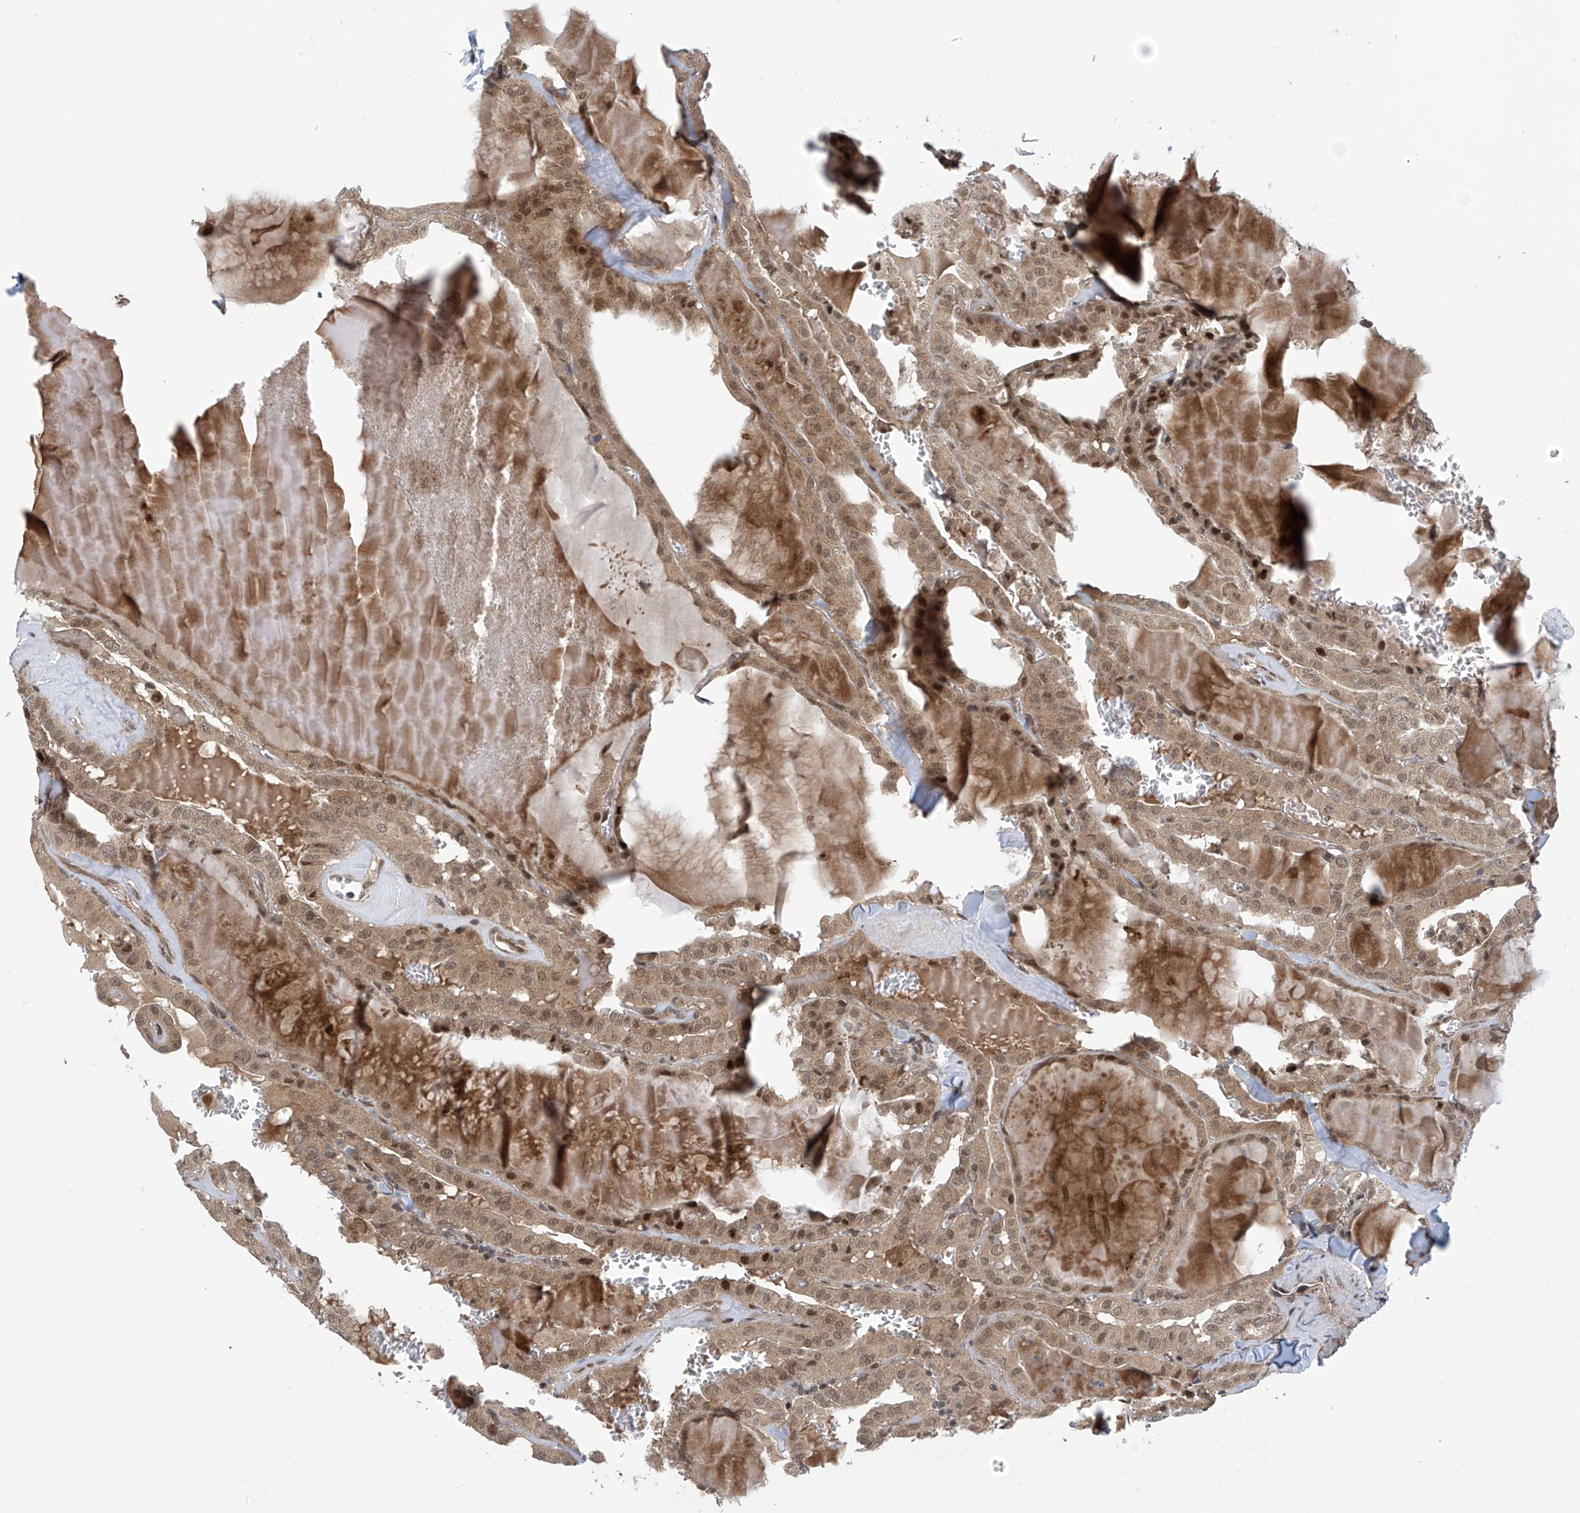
{"staining": {"intensity": "moderate", "quantity": ">75%", "location": "cytoplasmic/membranous,nuclear"}, "tissue": "thyroid cancer", "cell_type": "Tumor cells", "image_type": "cancer", "snomed": [{"axis": "morphology", "description": "Papillary adenocarcinoma, NOS"}, {"axis": "topography", "description": "Thyroid gland"}], "caption": "Immunohistochemical staining of thyroid cancer (papillary adenocarcinoma) demonstrates medium levels of moderate cytoplasmic/membranous and nuclear staining in about >75% of tumor cells.", "gene": "ABHD13", "patient": {"sex": "male", "age": 52}}